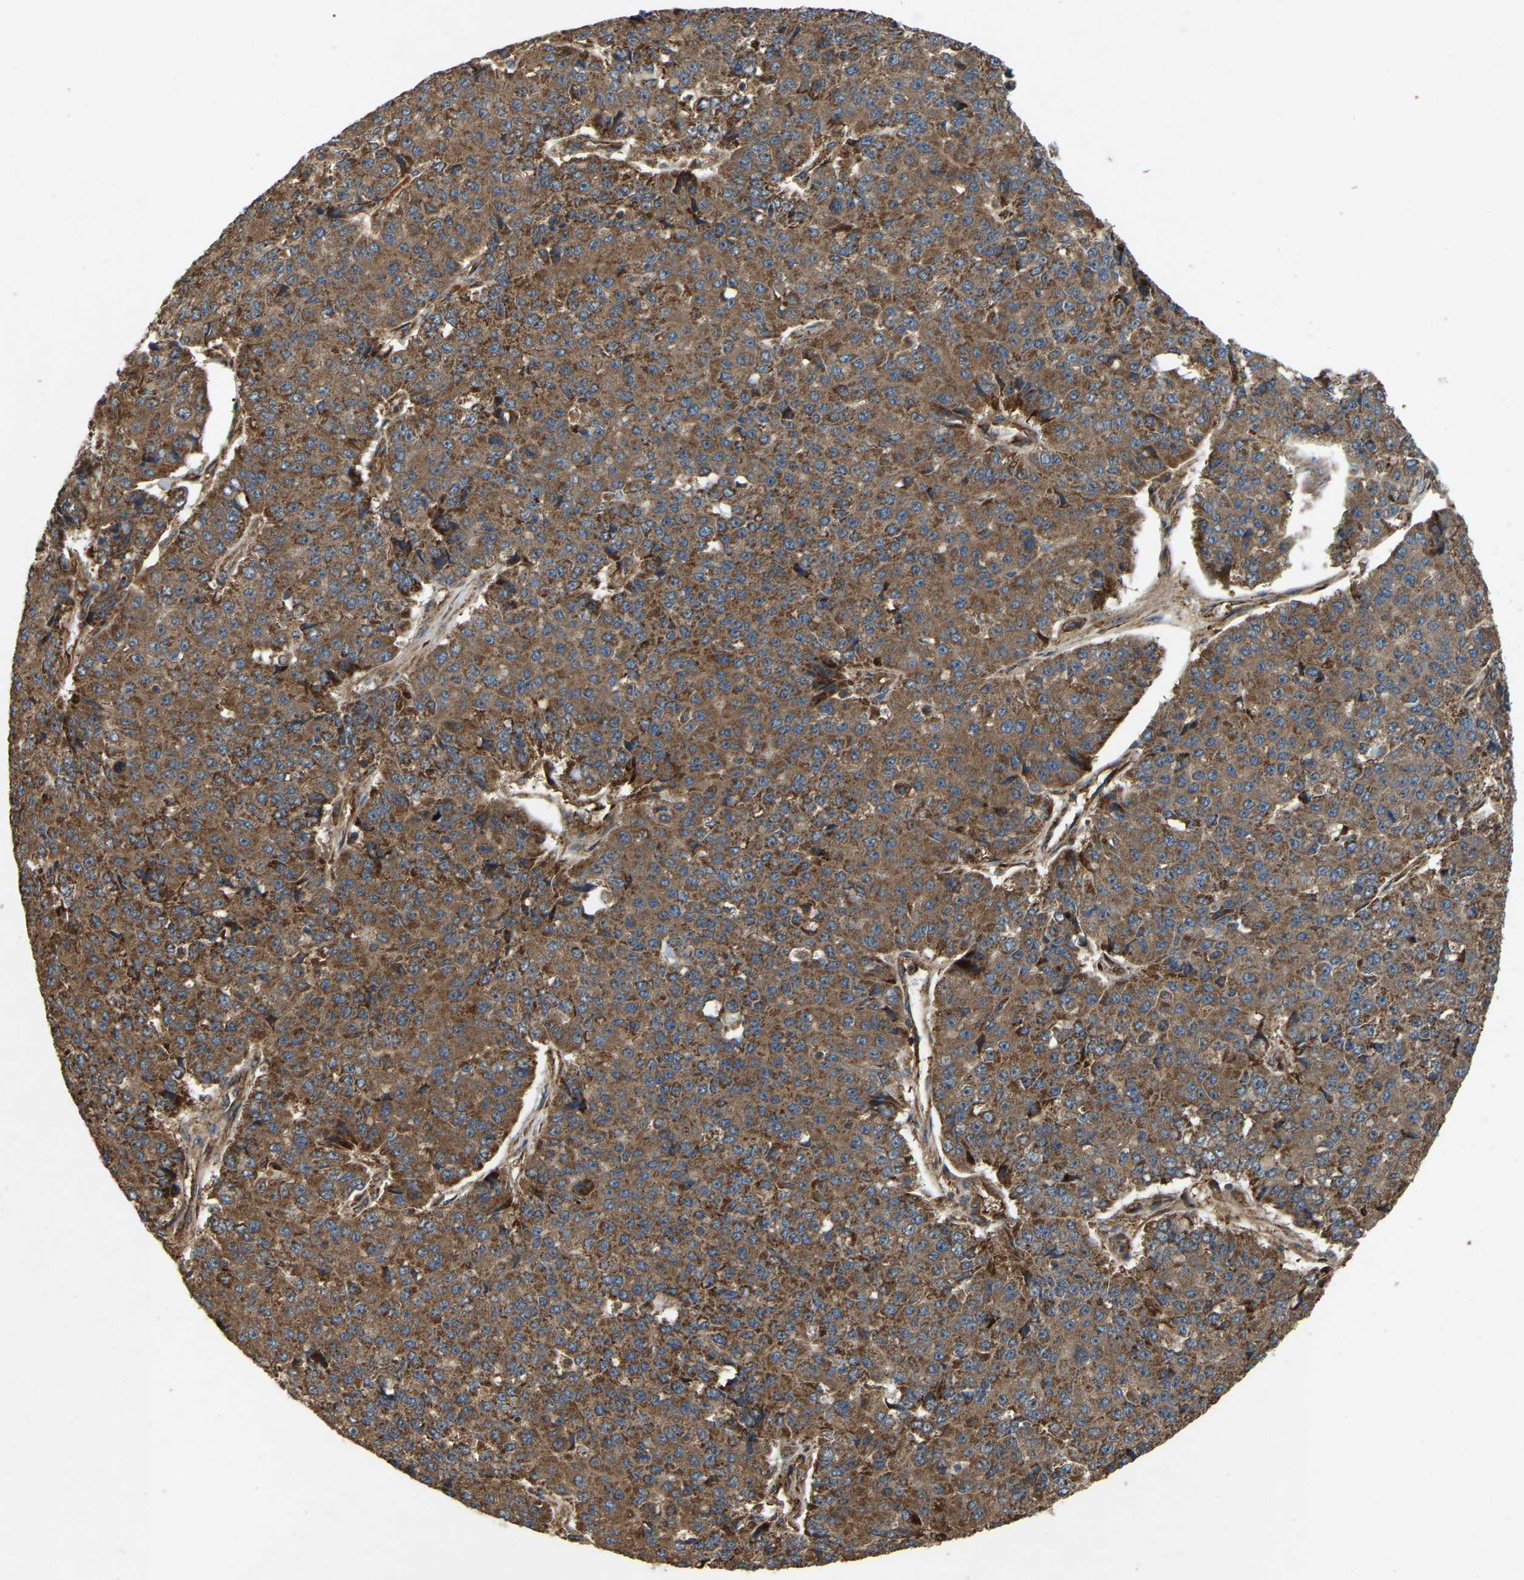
{"staining": {"intensity": "moderate", "quantity": ">75%", "location": "cytoplasmic/membranous"}, "tissue": "pancreatic cancer", "cell_type": "Tumor cells", "image_type": "cancer", "snomed": [{"axis": "morphology", "description": "Adenocarcinoma, NOS"}, {"axis": "topography", "description": "Pancreas"}], "caption": "Human pancreatic cancer stained for a protein (brown) demonstrates moderate cytoplasmic/membranous positive staining in about >75% of tumor cells.", "gene": "SAMD9L", "patient": {"sex": "male", "age": 50}}